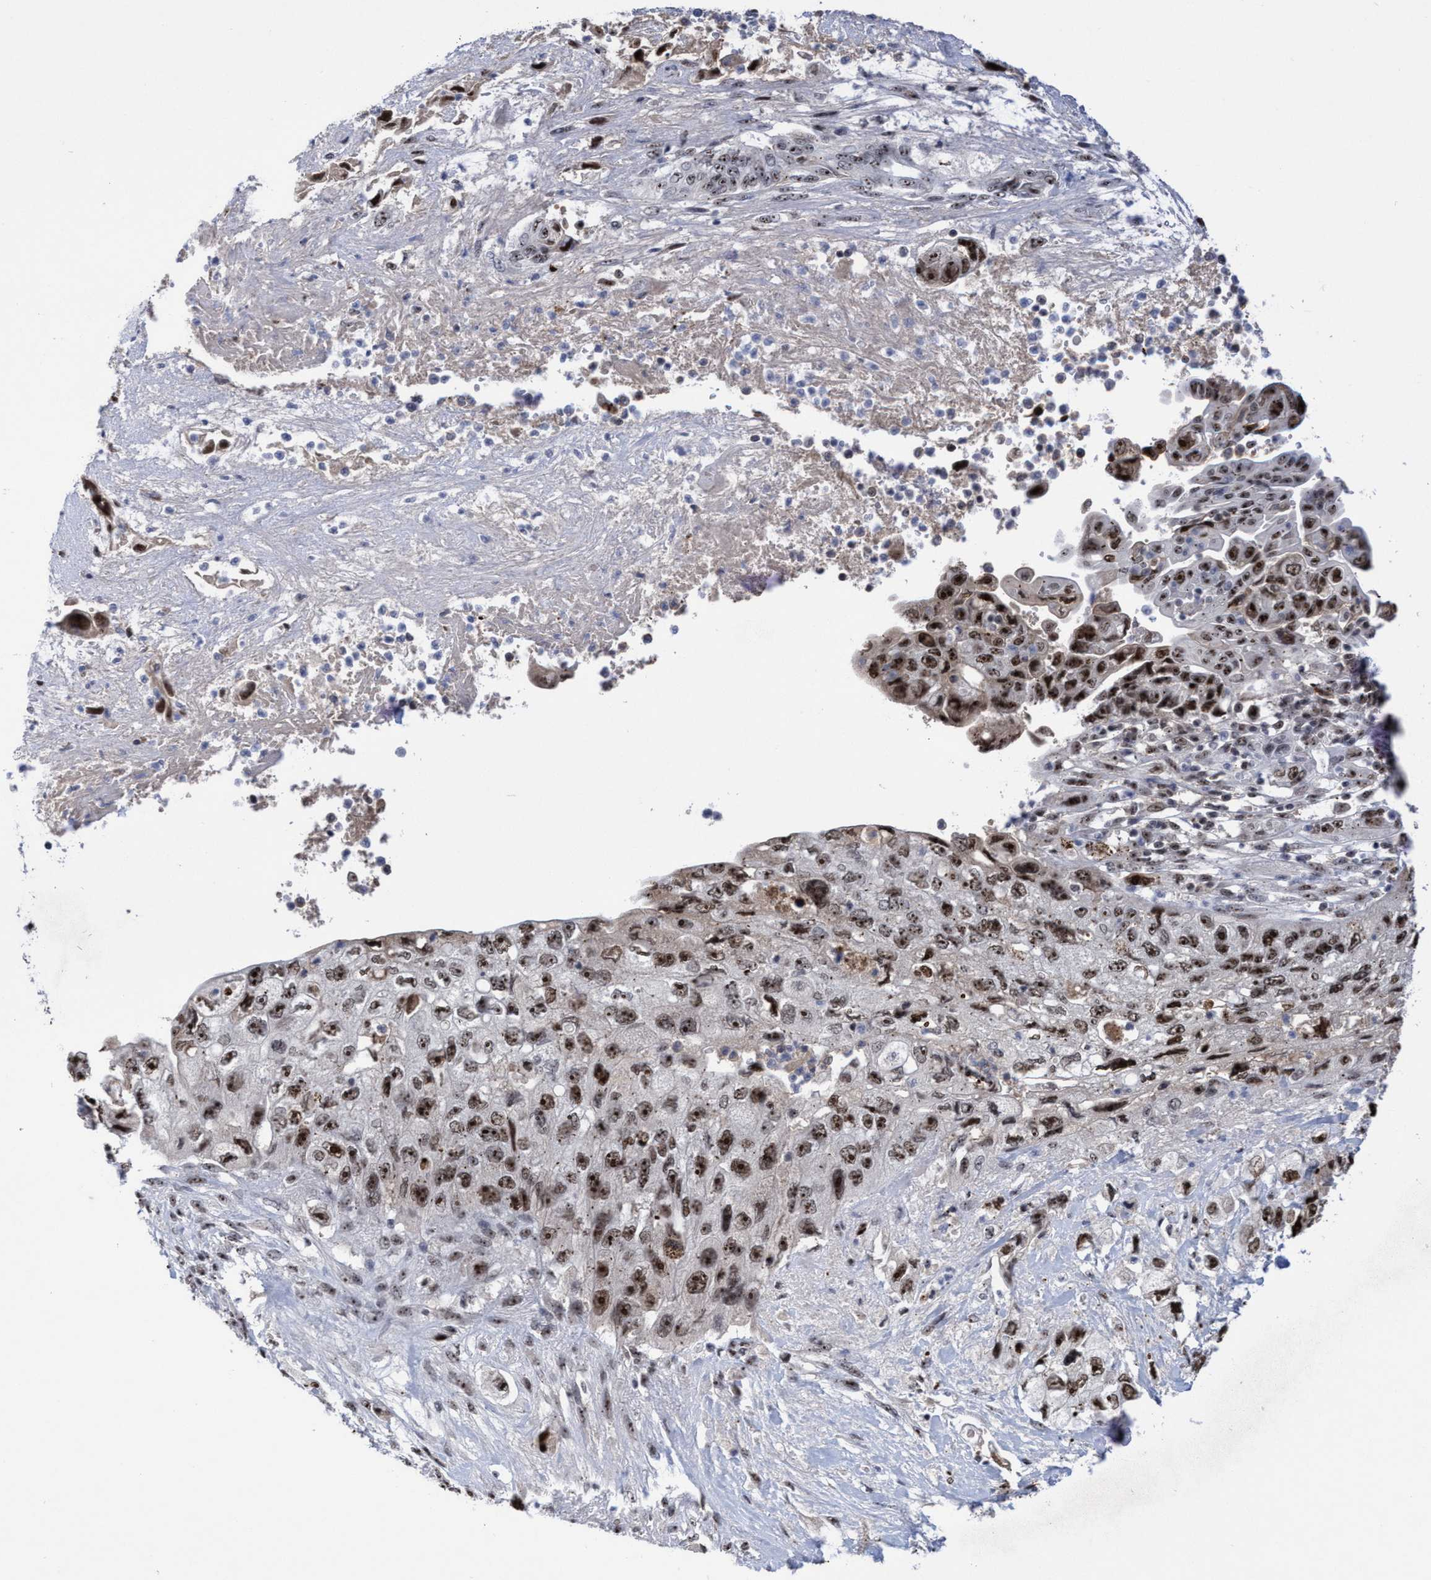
{"staining": {"intensity": "moderate", "quantity": ">75%", "location": "nuclear"}, "tissue": "pancreatic cancer", "cell_type": "Tumor cells", "image_type": "cancer", "snomed": [{"axis": "morphology", "description": "Adenocarcinoma, NOS"}, {"axis": "topography", "description": "Pancreas"}], "caption": "Human pancreatic cancer stained with a protein marker displays moderate staining in tumor cells.", "gene": "EFCAB10", "patient": {"sex": "female", "age": 73}}